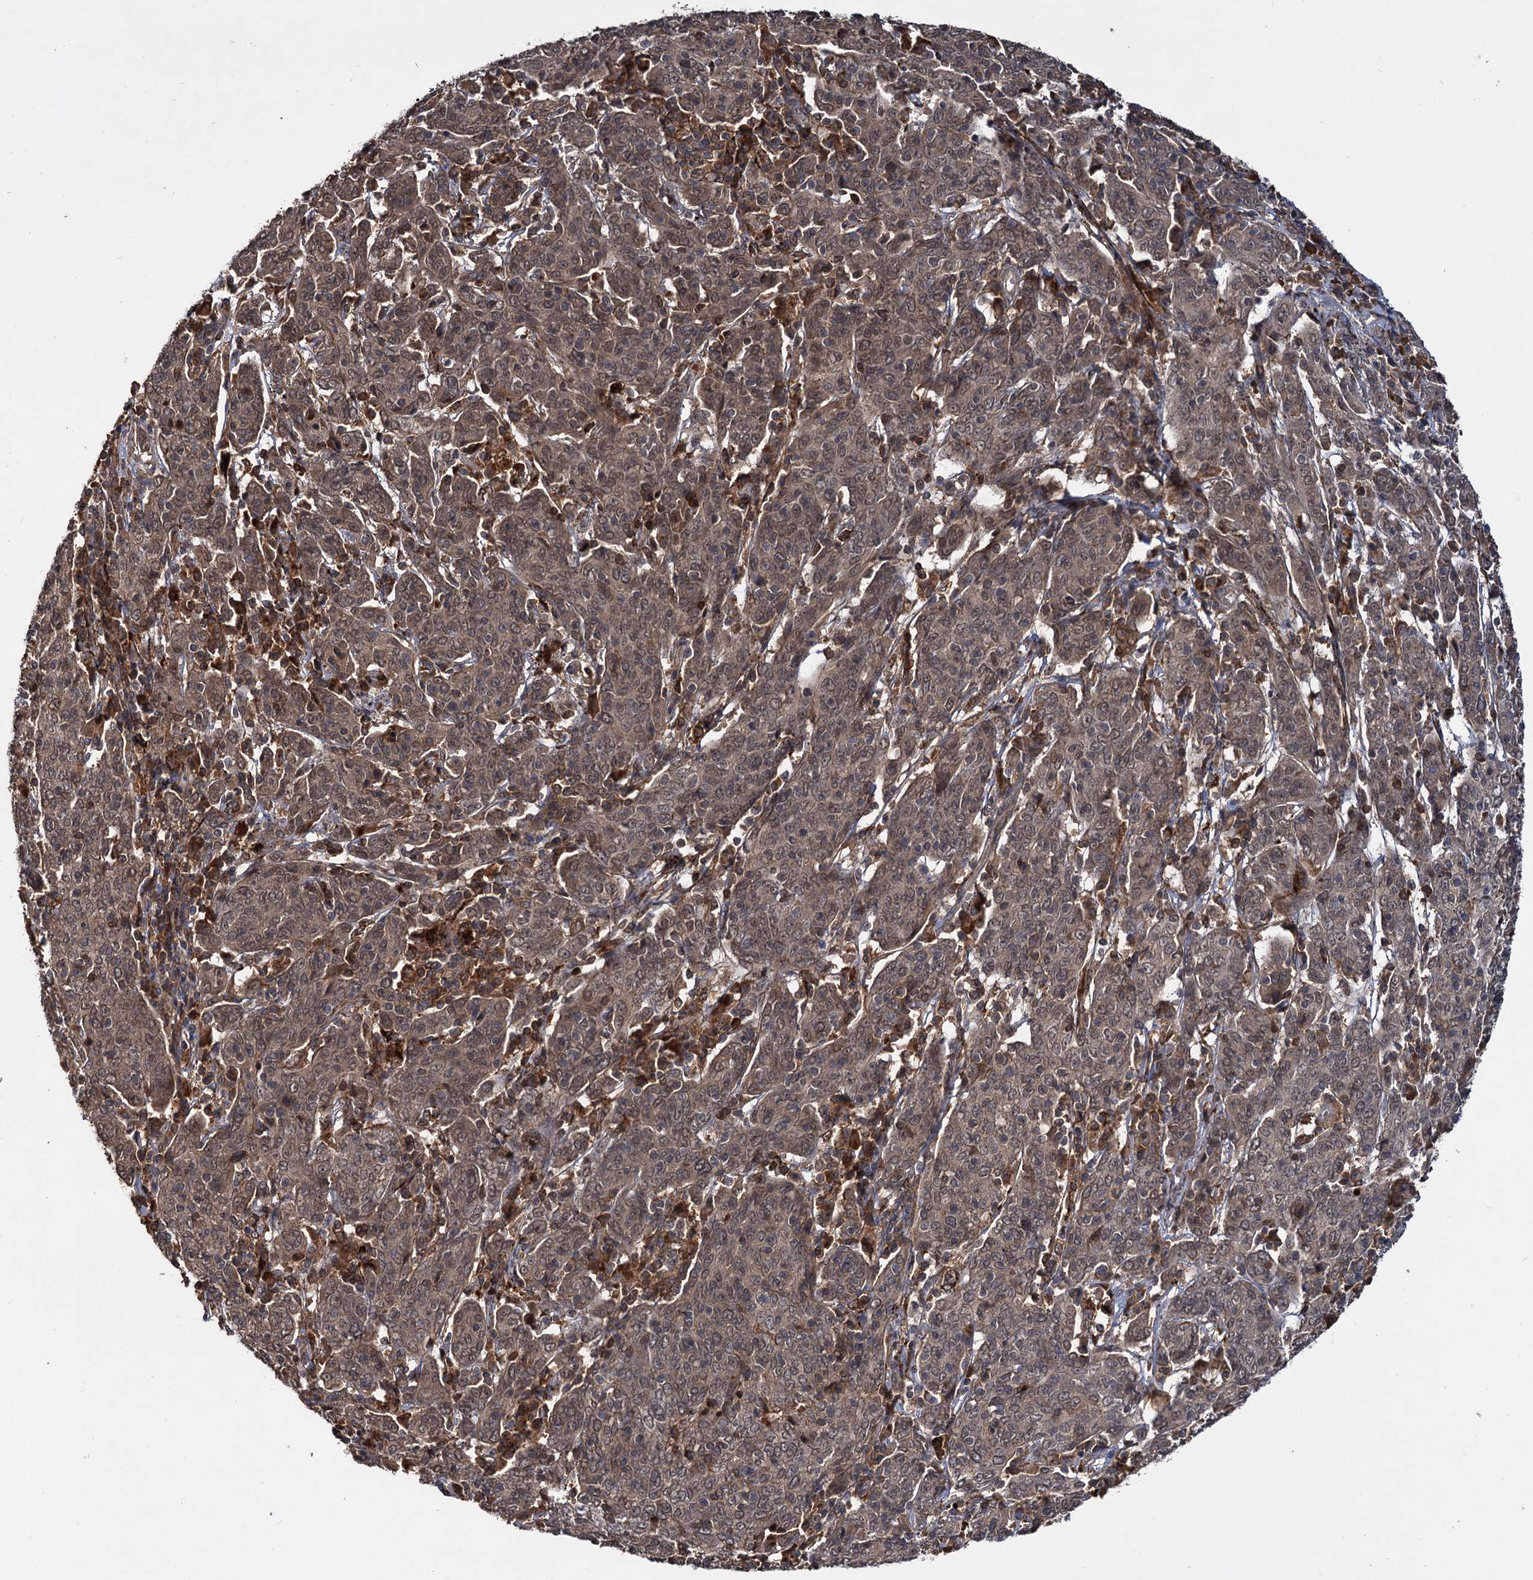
{"staining": {"intensity": "weak", "quantity": ">75%", "location": "cytoplasmic/membranous"}, "tissue": "cervical cancer", "cell_type": "Tumor cells", "image_type": "cancer", "snomed": [{"axis": "morphology", "description": "Squamous cell carcinoma, NOS"}, {"axis": "topography", "description": "Cervix"}], "caption": "A brown stain highlights weak cytoplasmic/membranous staining of a protein in squamous cell carcinoma (cervical) tumor cells.", "gene": "MBD6", "patient": {"sex": "female", "age": 67}}